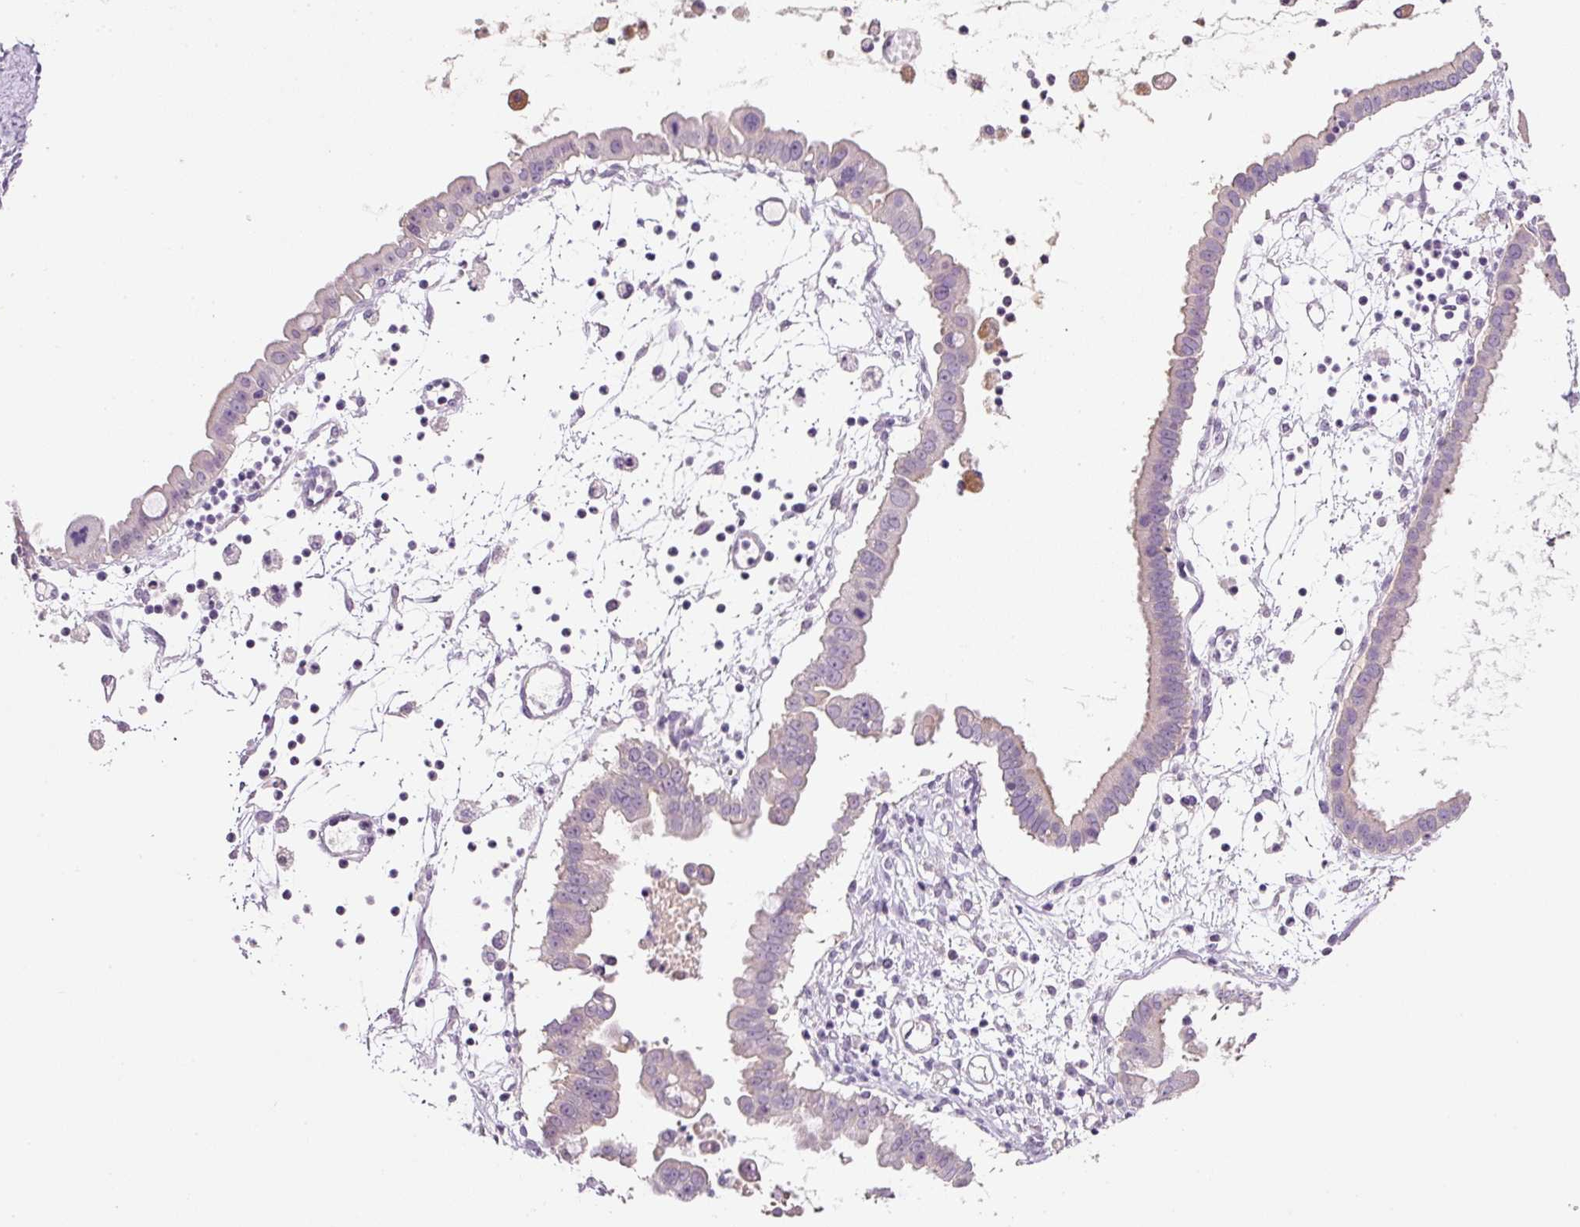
{"staining": {"intensity": "weak", "quantity": "<25%", "location": "cytoplasmic/membranous"}, "tissue": "ovarian cancer", "cell_type": "Tumor cells", "image_type": "cancer", "snomed": [{"axis": "morphology", "description": "Cystadenocarcinoma, mucinous, NOS"}, {"axis": "topography", "description": "Ovary"}], "caption": "Human ovarian mucinous cystadenocarcinoma stained for a protein using immunohistochemistry exhibits no expression in tumor cells.", "gene": "TENT5C", "patient": {"sex": "female", "age": 61}}